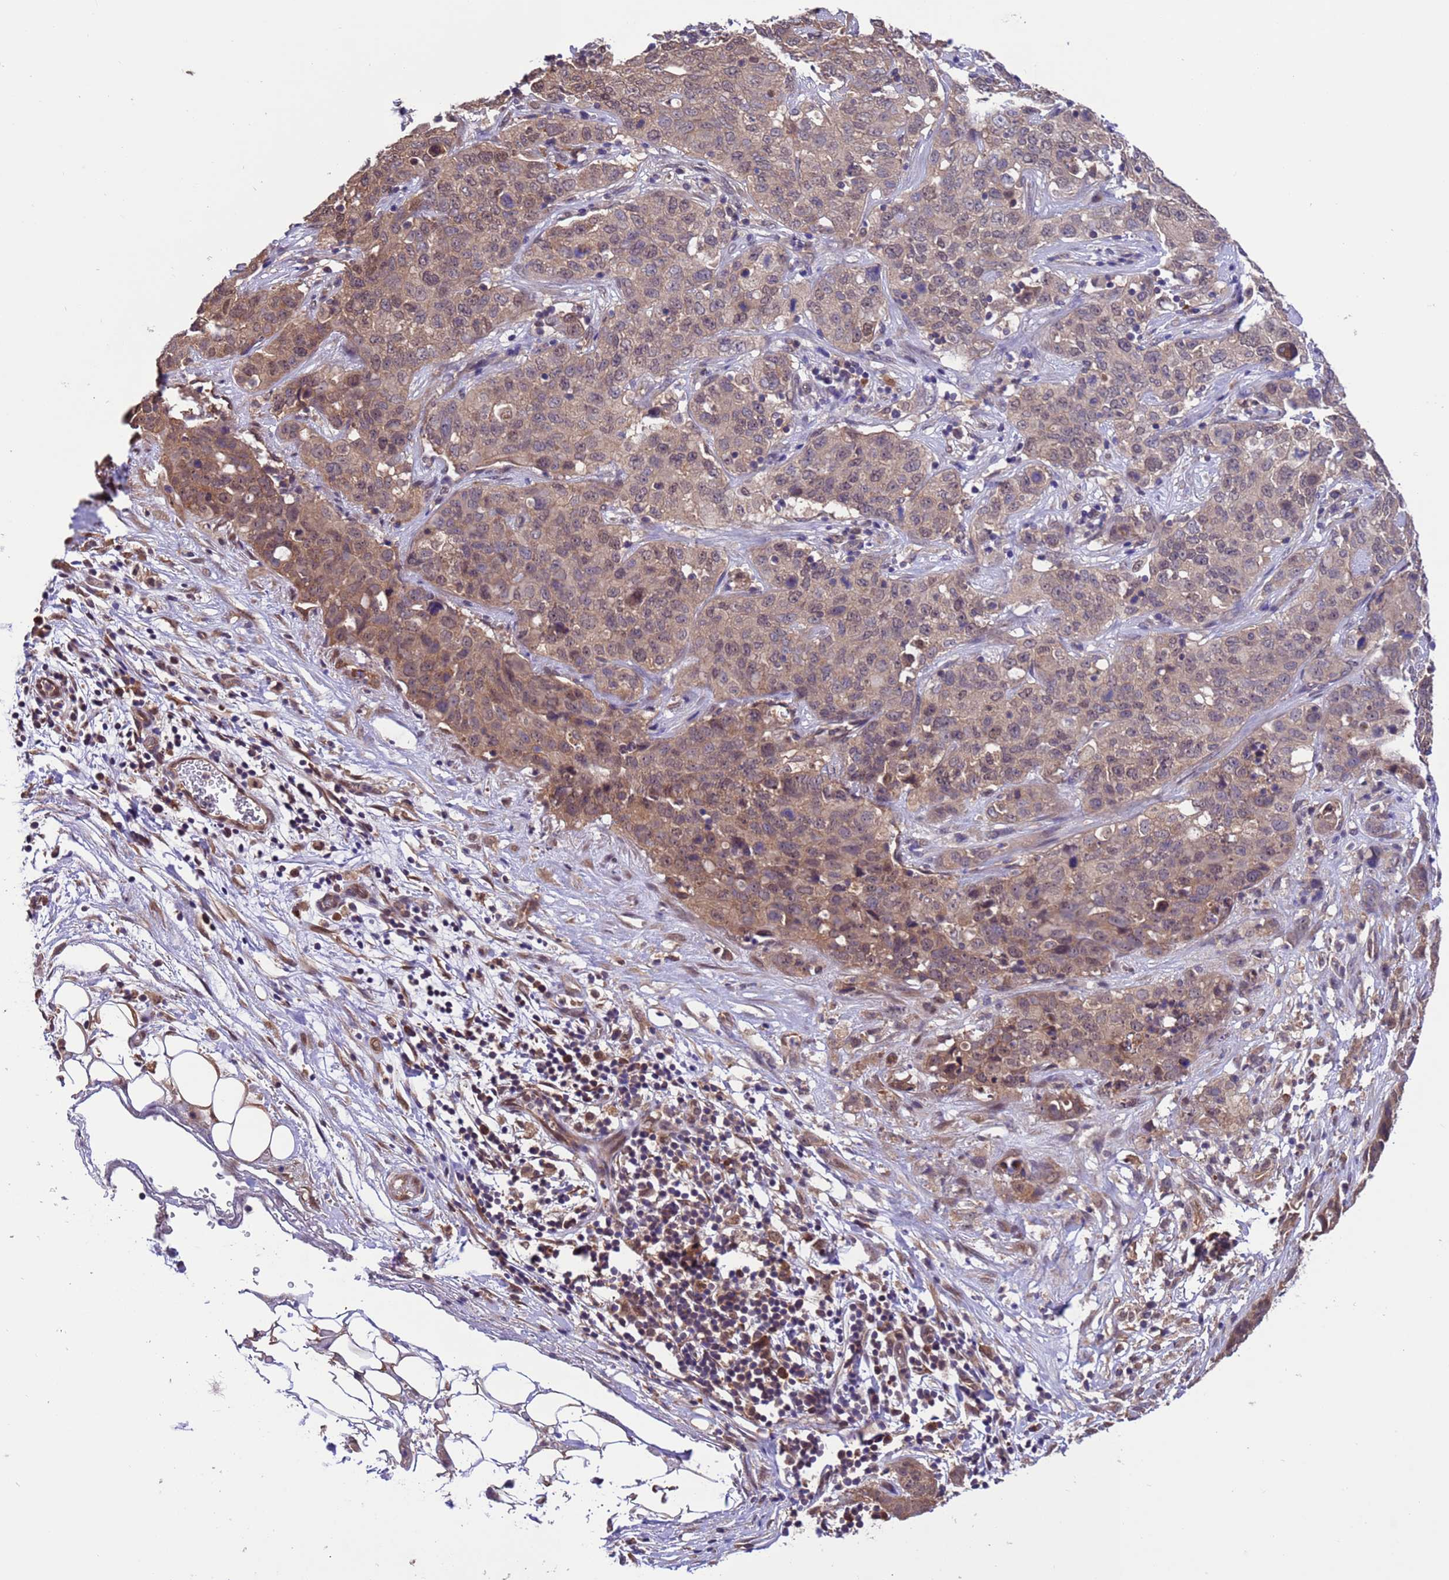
{"staining": {"intensity": "weak", "quantity": "25%-75%", "location": "cytoplasmic/membranous,nuclear"}, "tissue": "stomach cancer", "cell_type": "Tumor cells", "image_type": "cancer", "snomed": [{"axis": "morphology", "description": "Normal tissue, NOS"}, {"axis": "morphology", "description": "Adenocarcinoma, NOS"}, {"axis": "topography", "description": "Lymph node"}, {"axis": "topography", "description": "Stomach"}], "caption": "This micrograph reveals stomach adenocarcinoma stained with immunohistochemistry (IHC) to label a protein in brown. The cytoplasmic/membranous and nuclear of tumor cells show weak positivity for the protein. Nuclei are counter-stained blue.", "gene": "ZFP69B", "patient": {"sex": "male", "age": 48}}